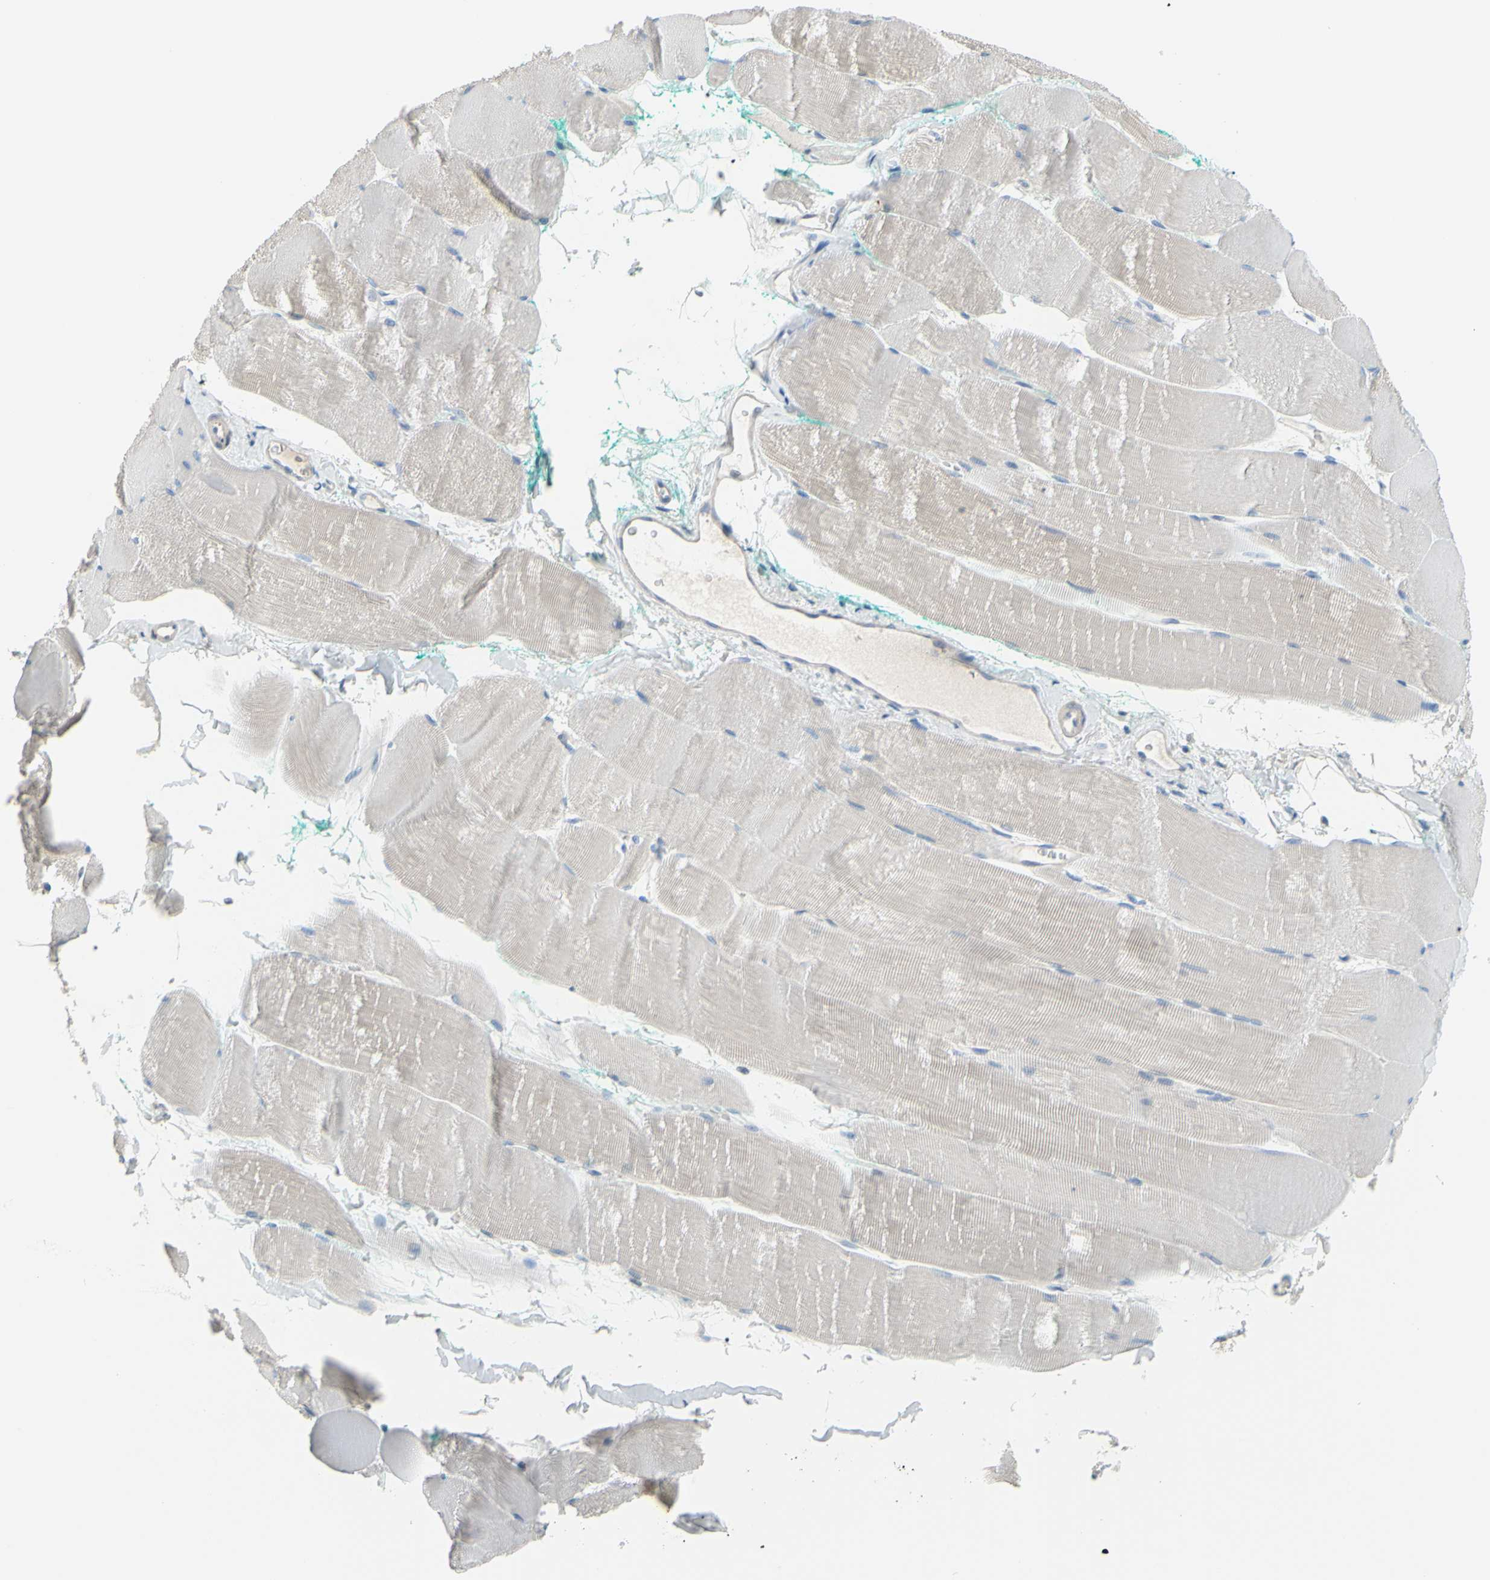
{"staining": {"intensity": "negative", "quantity": "none", "location": "none"}, "tissue": "skeletal muscle", "cell_type": "Myocytes", "image_type": "normal", "snomed": [{"axis": "morphology", "description": "Normal tissue, NOS"}, {"axis": "morphology", "description": "Squamous cell carcinoma, NOS"}, {"axis": "topography", "description": "Skeletal muscle"}], "caption": "DAB immunohistochemical staining of benign skeletal muscle demonstrates no significant expression in myocytes.", "gene": "TMEM59L", "patient": {"sex": "male", "age": 51}}